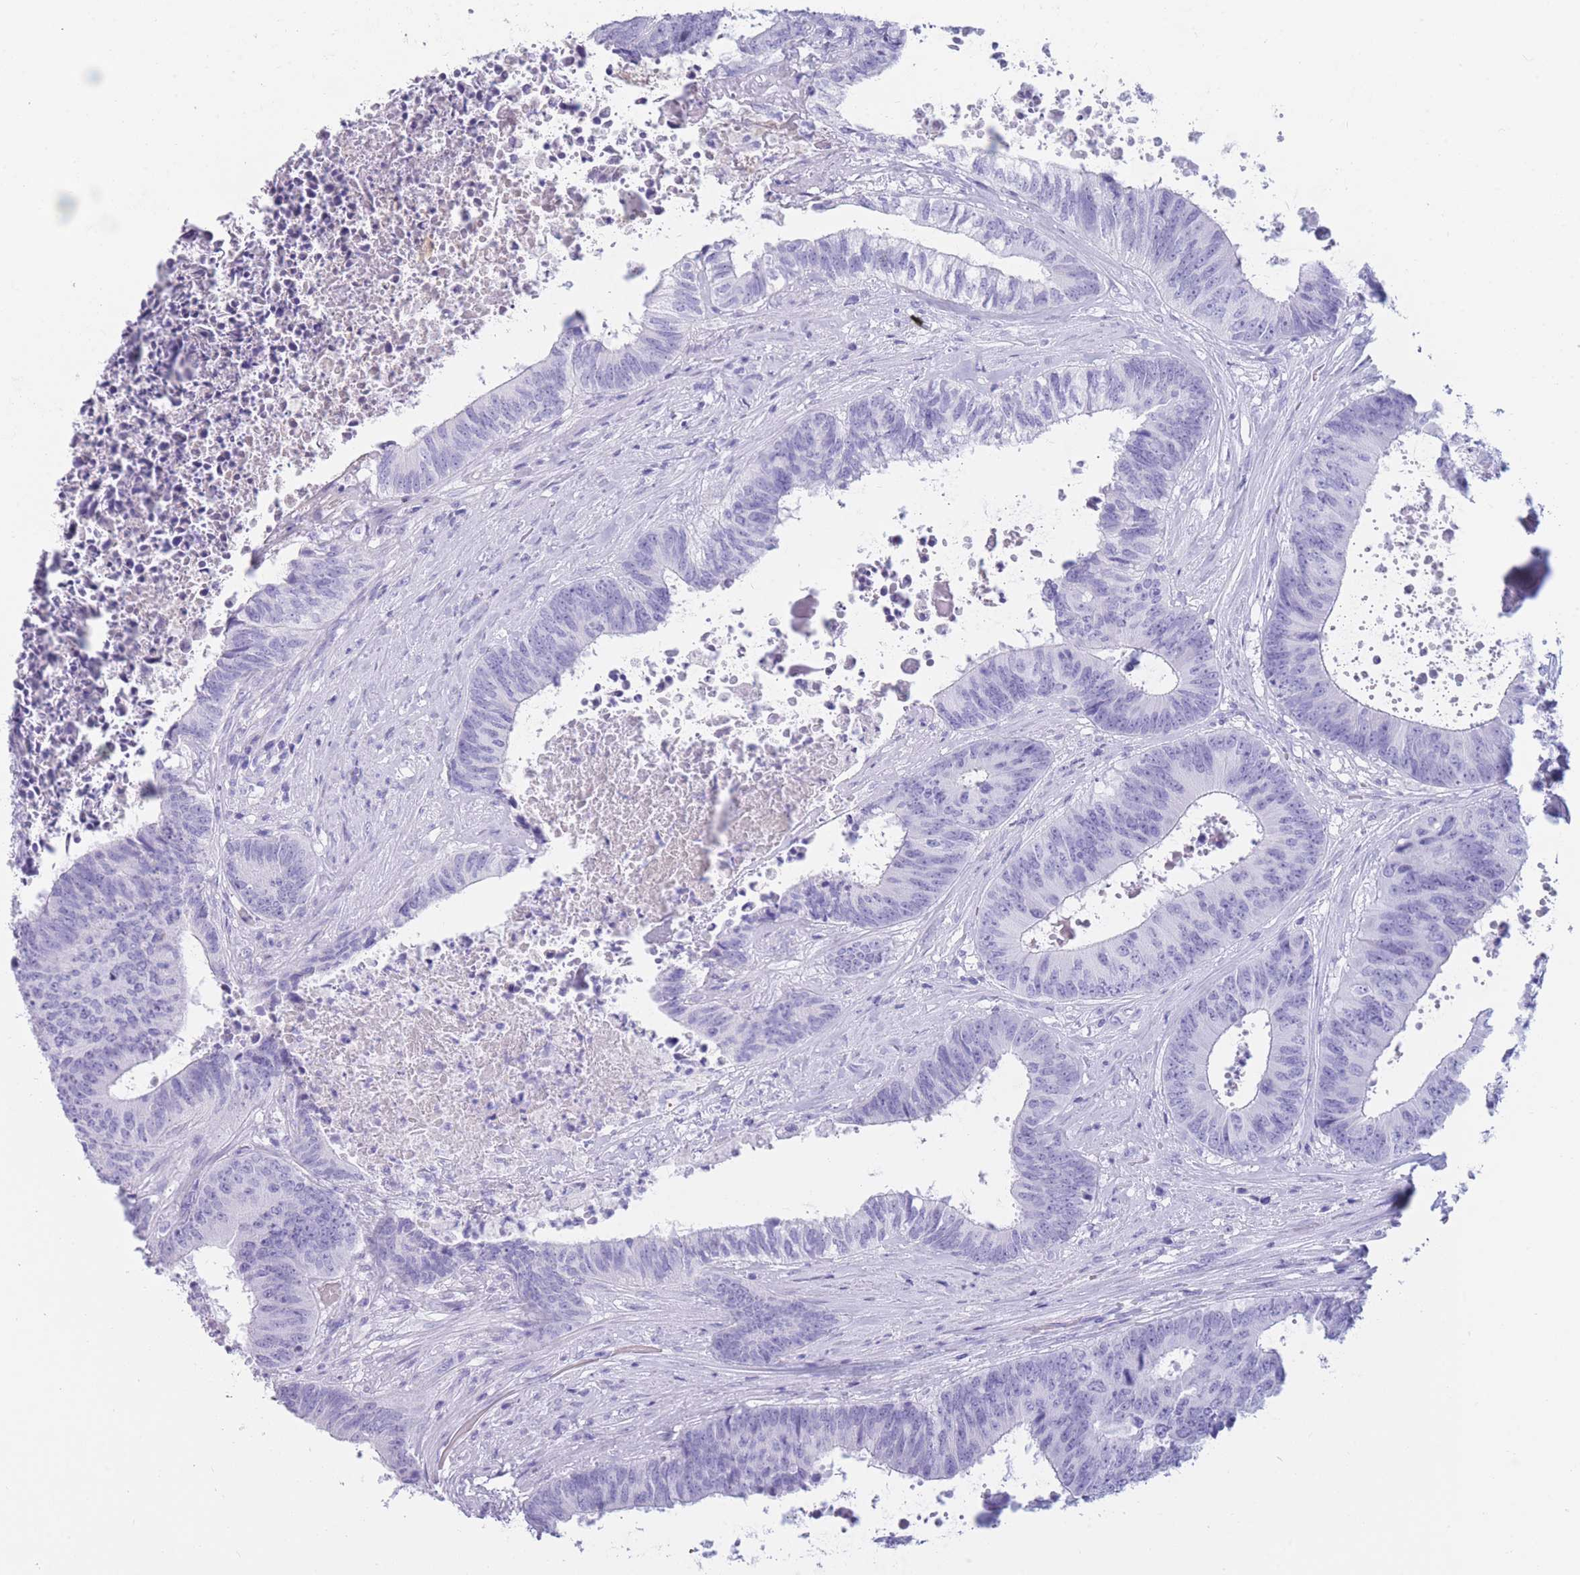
{"staining": {"intensity": "negative", "quantity": "none", "location": "none"}, "tissue": "colorectal cancer", "cell_type": "Tumor cells", "image_type": "cancer", "snomed": [{"axis": "morphology", "description": "Adenocarcinoma, NOS"}, {"axis": "topography", "description": "Rectum"}], "caption": "Tumor cells are negative for brown protein staining in colorectal cancer (adenocarcinoma).", "gene": "TNFSF11", "patient": {"sex": "male", "age": 72}}